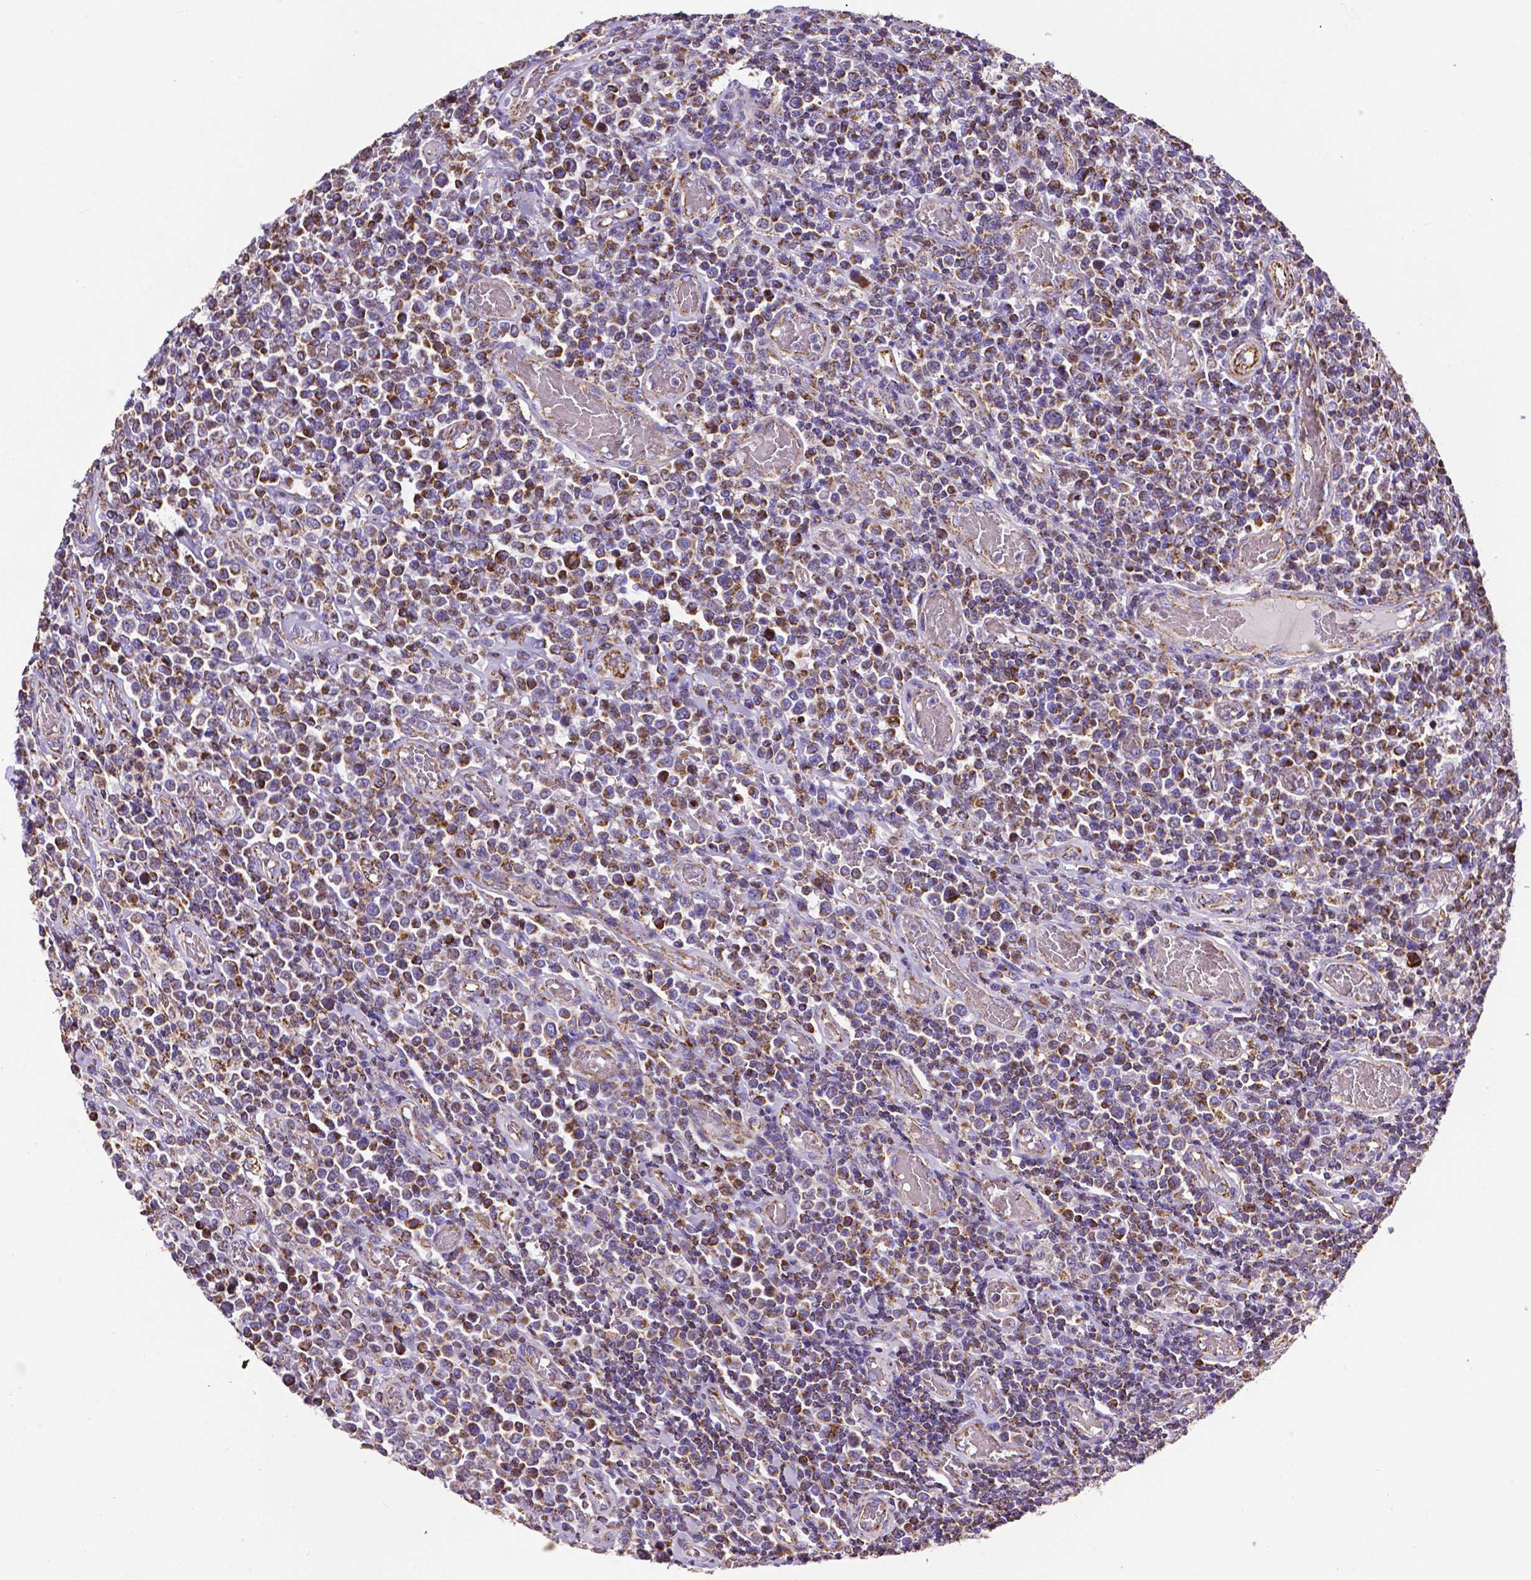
{"staining": {"intensity": "moderate", "quantity": ">75%", "location": "cytoplasmic/membranous"}, "tissue": "lymphoma", "cell_type": "Tumor cells", "image_type": "cancer", "snomed": [{"axis": "morphology", "description": "Malignant lymphoma, non-Hodgkin's type, High grade"}, {"axis": "topography", "description": "Soft tissue"}], "caption": "This histopathology image shows immunohistochemistry (IHC) staining of human lymphoma, with medium moderate cytoplasmic/membranous staining in approximately >75% of tumor cells.", "gene": "MACC1", "patient": {"sex": "female", "age": 56}}